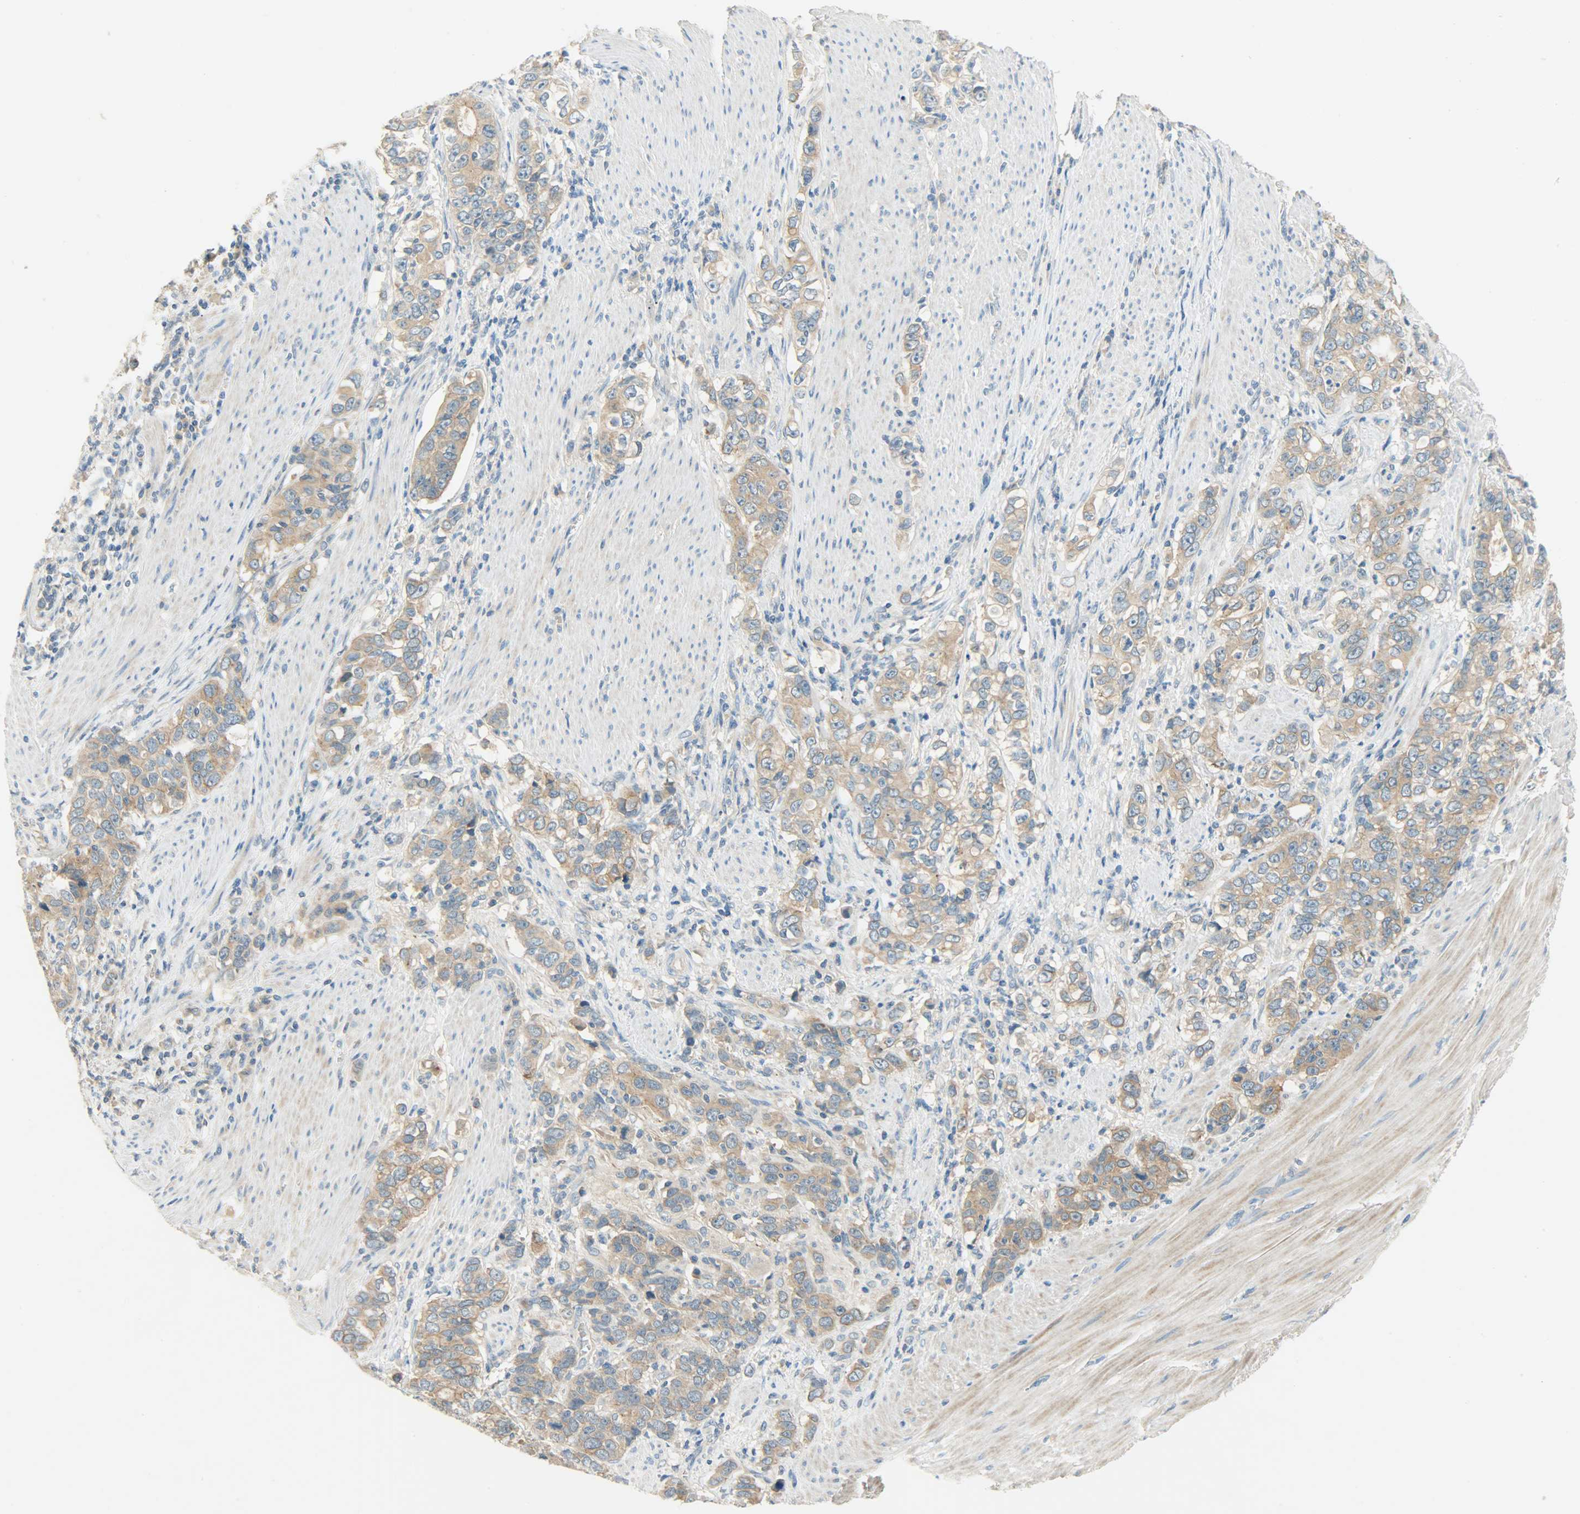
{"staining": {"intensity": "moderate", "quantity": ">75%", "location": "cytoplasmic/membranous"}, "tissue": "stomach cancer", "cell_type": "Tumor cells", "image_type": "cancer", "snomed": [{"axis": "morphology", "description": "Adenocarcinoma, NOS"}, {"axis": "topography", "description": "Stomach, lower"}], "caption": "IHC histopathology image of stomach cancer stained for a protein (brown), which exhibits medium levels of moderate cytoplasmic/membranous staining in approximately >75% of tumor cells.", "gene": "DSG2", "patient": {"sex": "female", "age": 72}}